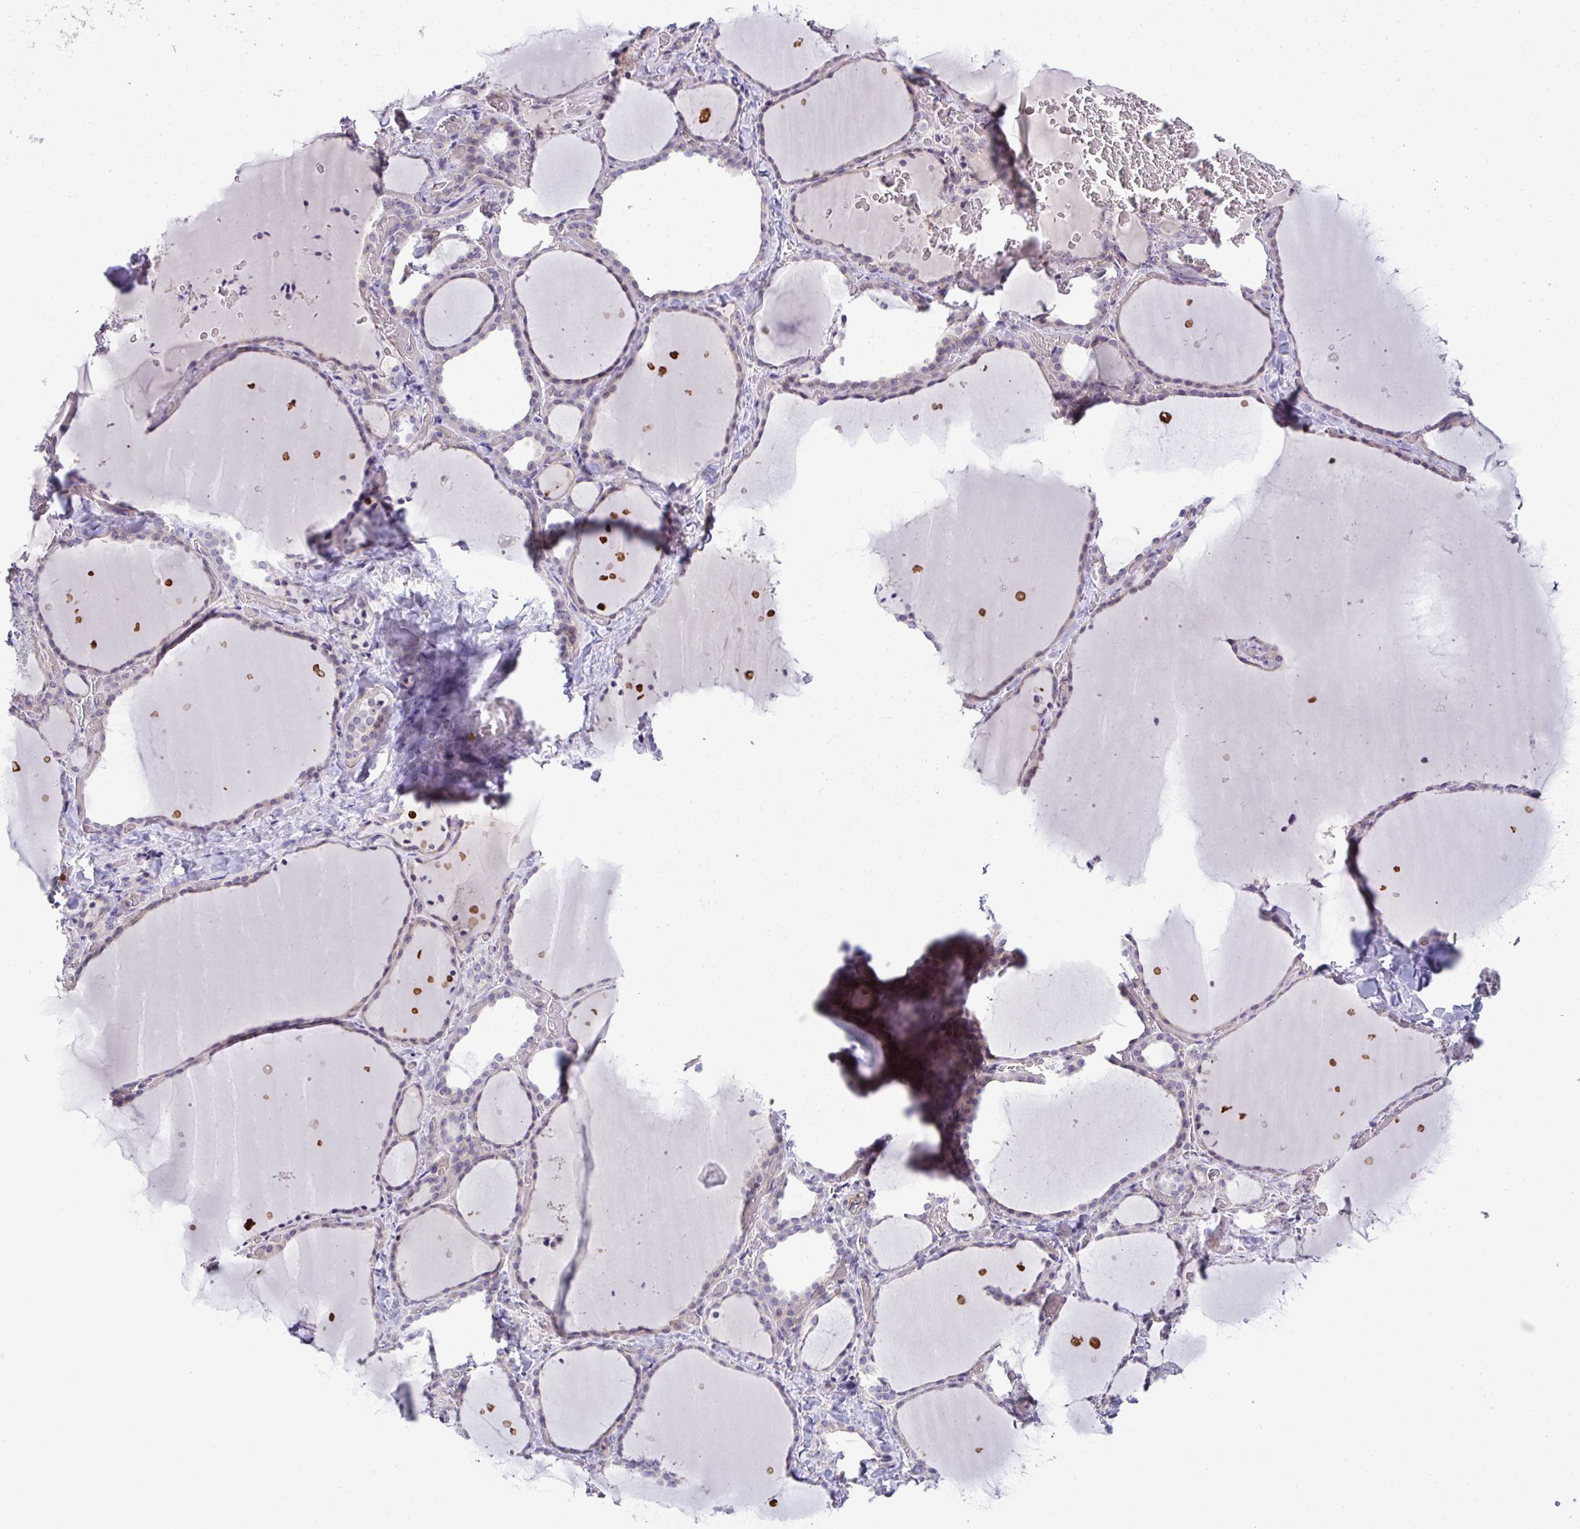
{"staining": {"intensity": "weak", "quantity": "<25%", "location": "cytoplasmic/membranous"}, "tissue": "thyroid gland", "cell_type": "Glandular cells", "image_type": "normal", "snomed": [{"axis": "morphology", "description": "Normal tissue, NOS"}, {"axis": "topography", "description": "Thyroid gland"}], "caption": "High magnification brightfield microscopy of benign thyroid gland stained with DAB (brown) and counterstained with hematoxylin (blue): glandular cells show no significant positivity.", "gene": "NT5C1A", "patient": {"sex": "female", "age": 36}}